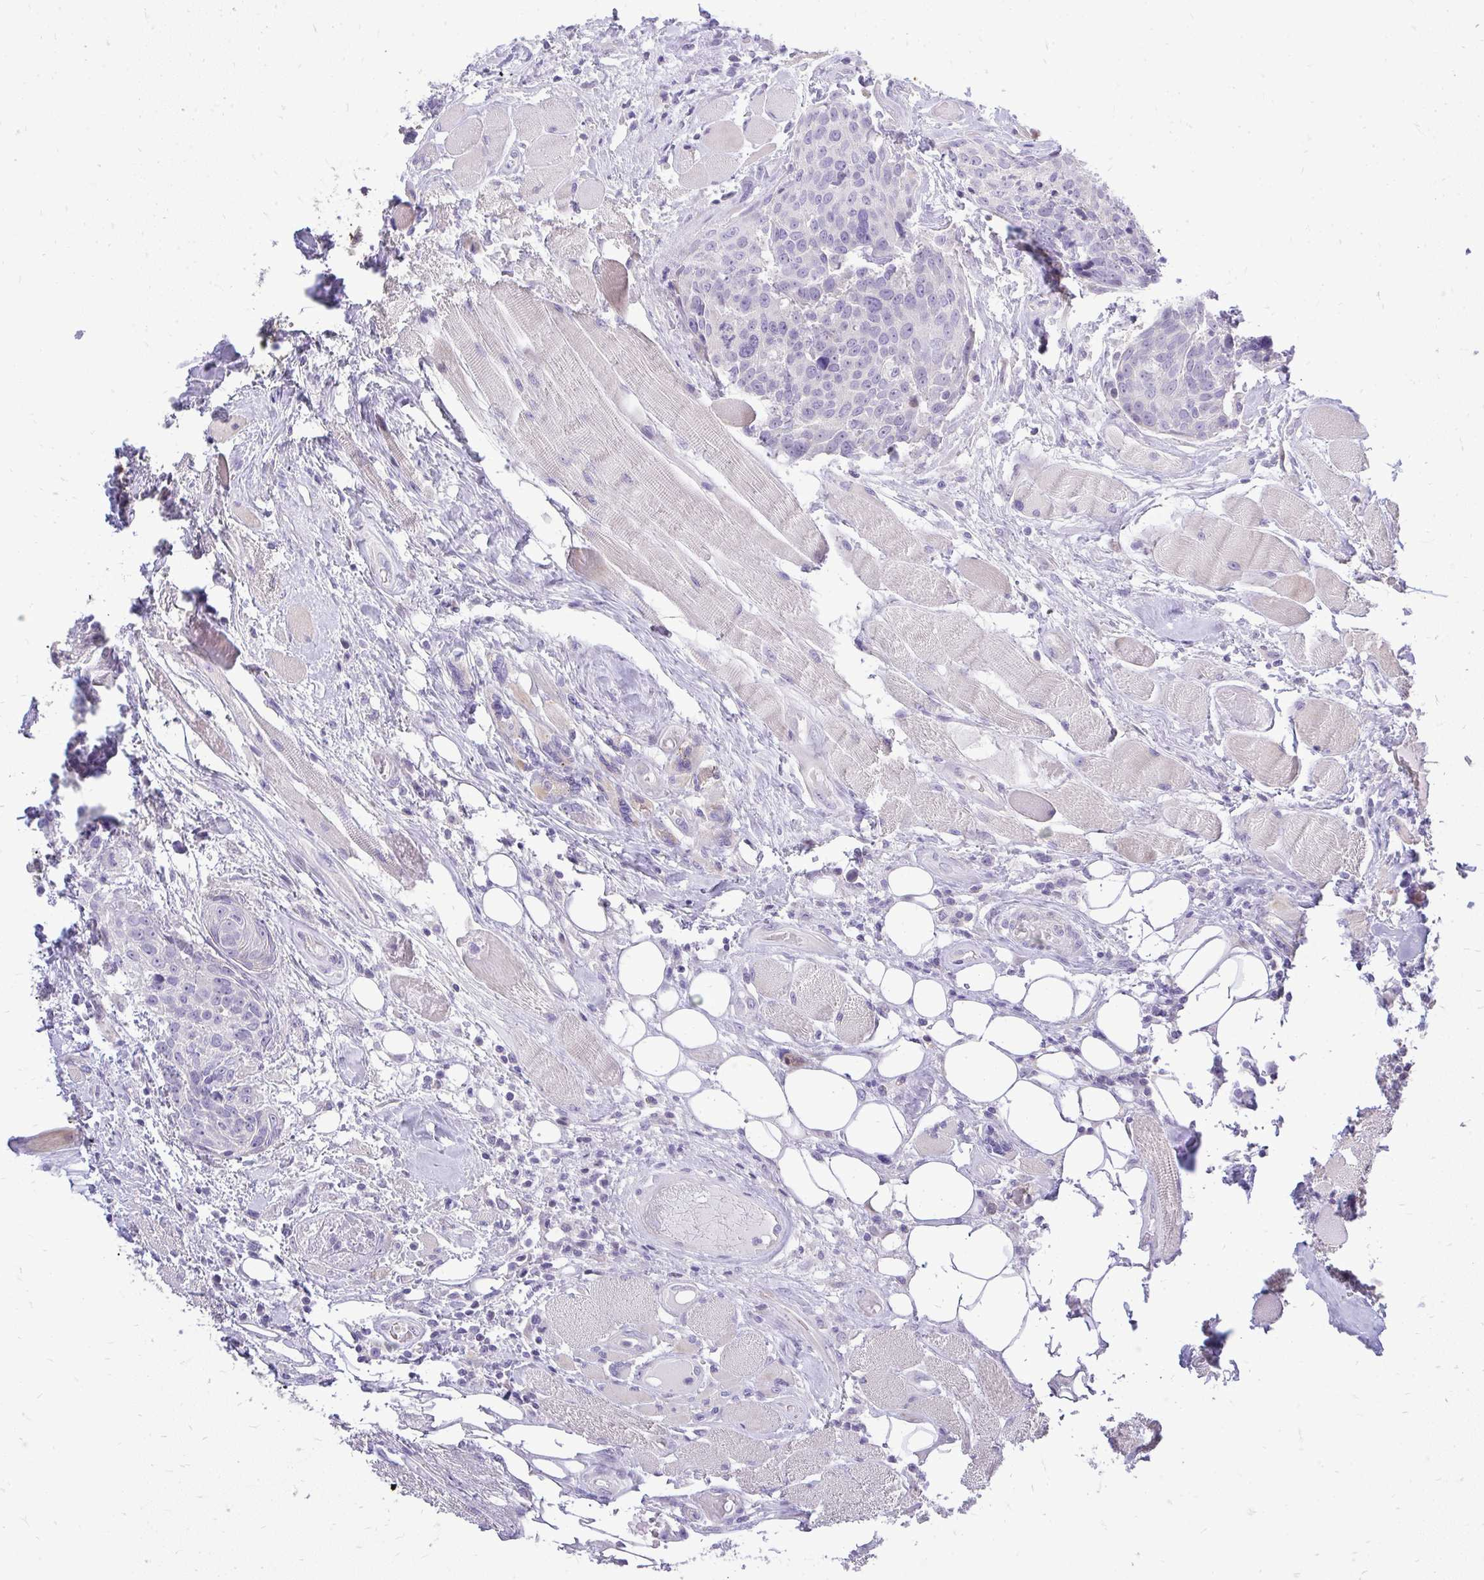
{"staining": {"intensity": "negative", "quantity": "none", "location": "none"}, "tissue": "head and neck cancer", "cell_type": "Tumor cells", "image_type": "cancer", "snomed": [{"axis": "morphology", "description": "Squamous cell carcinoma, NOS"}, {"axis": "topography", "description": "Oral tissue"}, {"axis": "topography", "description": "Head-Neck"}], "caption": "High magnification brightfield microscopy of head and neck cancer stained with DAB (brown) and counterstained with hematoxylin (blue): tumor cells show no significant expression.", "gene": "OR8D1", "patient": {"sex": "male", "age": 64}}